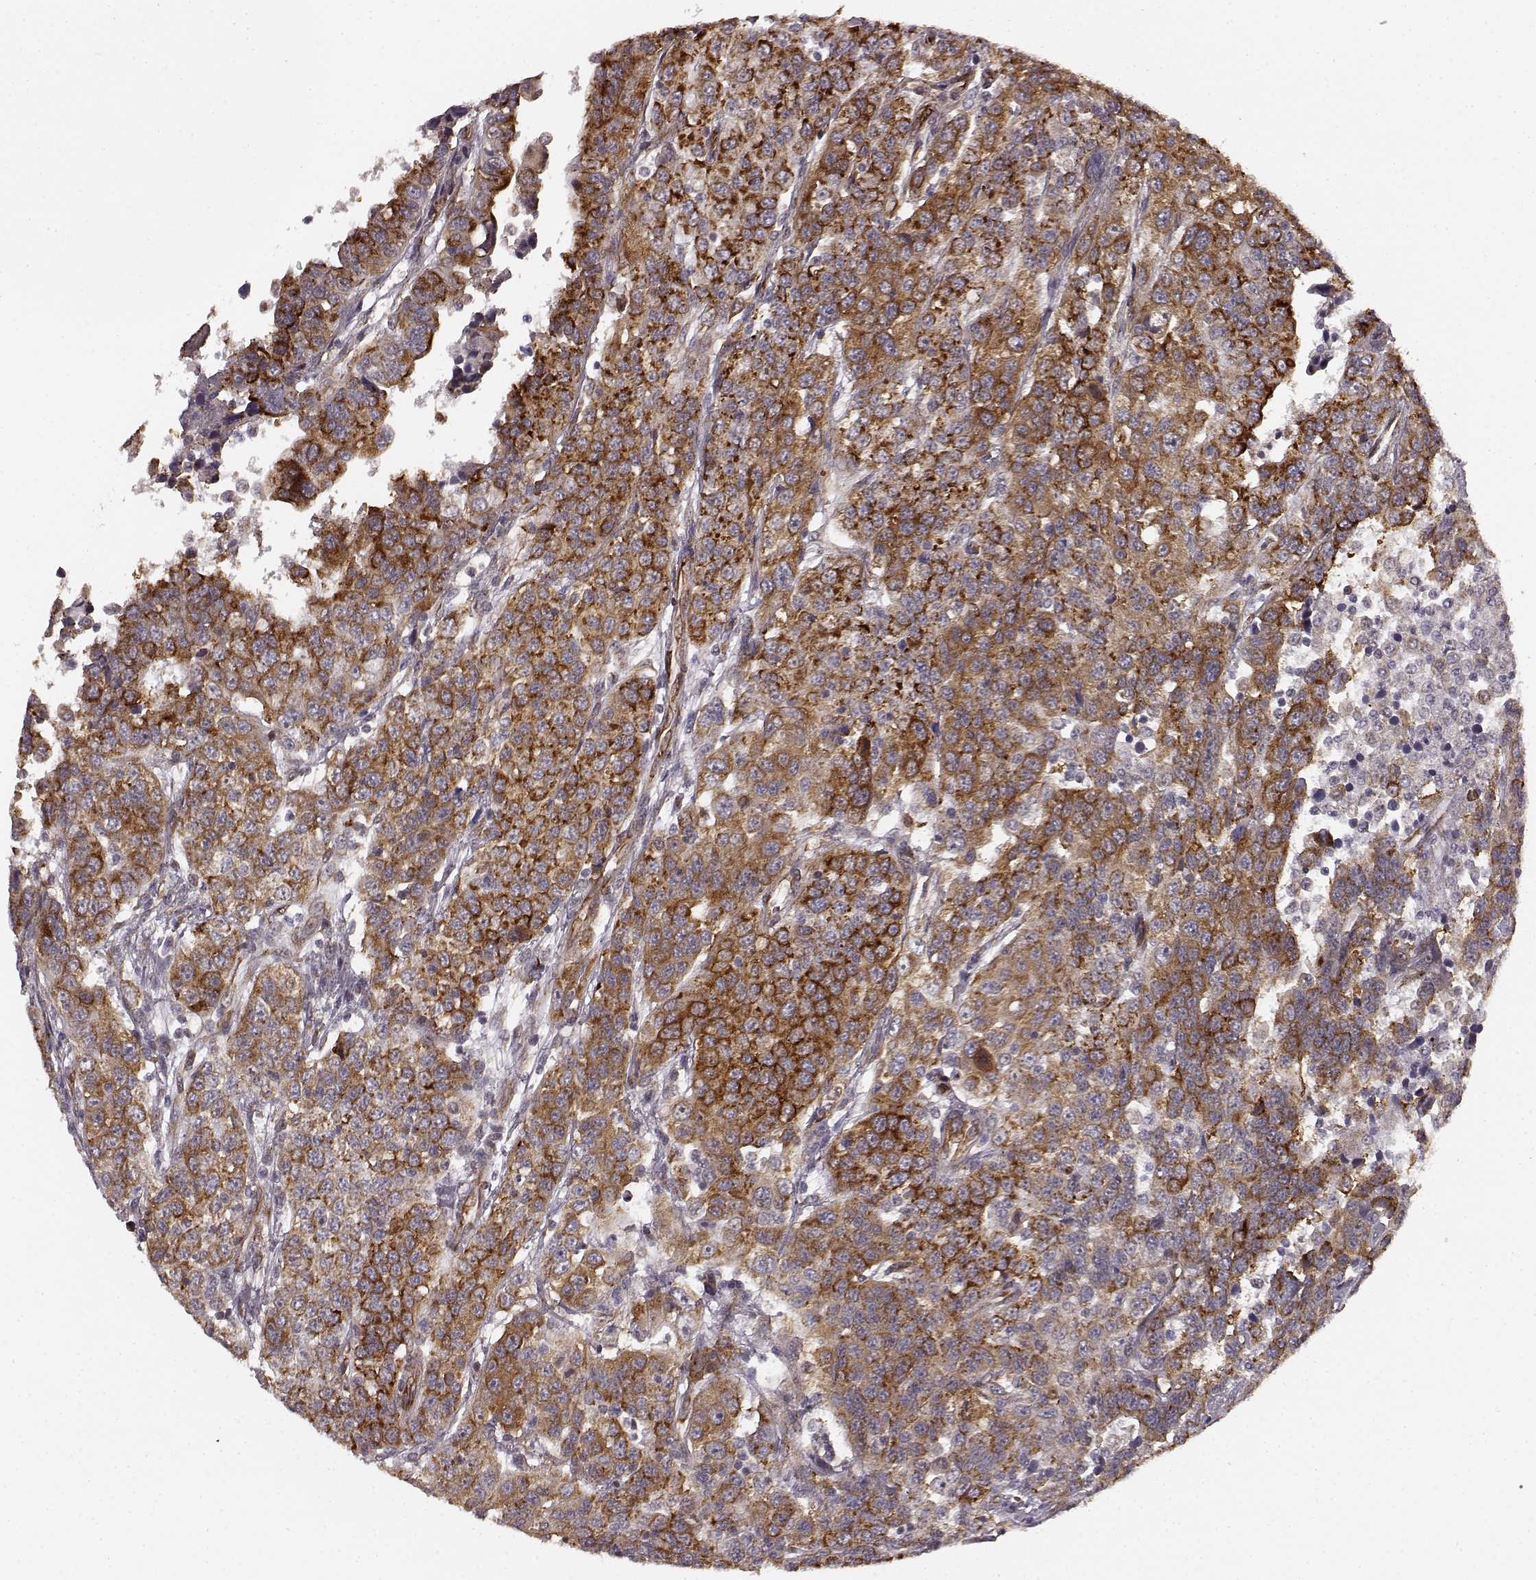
{"staining": {"intensity": "strong", "quantity": ">75%", "location": "cytoplasmic/membranous"}, "tissue": "urothelial cancer", "cell_type": "Tumor cells", "image_type": "cancer", "snomed": [{"axis": "morphology", "description": "Urothelial carcinoma, NOS"}, {"axis": "morphology", "description": "Urothelial carcinoma, High grade"}, {"axis": "topography", "description": "Urinary bladder"}], "caption": "Immunohistochemical staining of urothelial cancer shows high levels of strong cytoplasmic/membranous expression in approximately >75% of tumor cells.", "gene": "TMEM14A", "patient": {"sex": "female", "age": 73}}